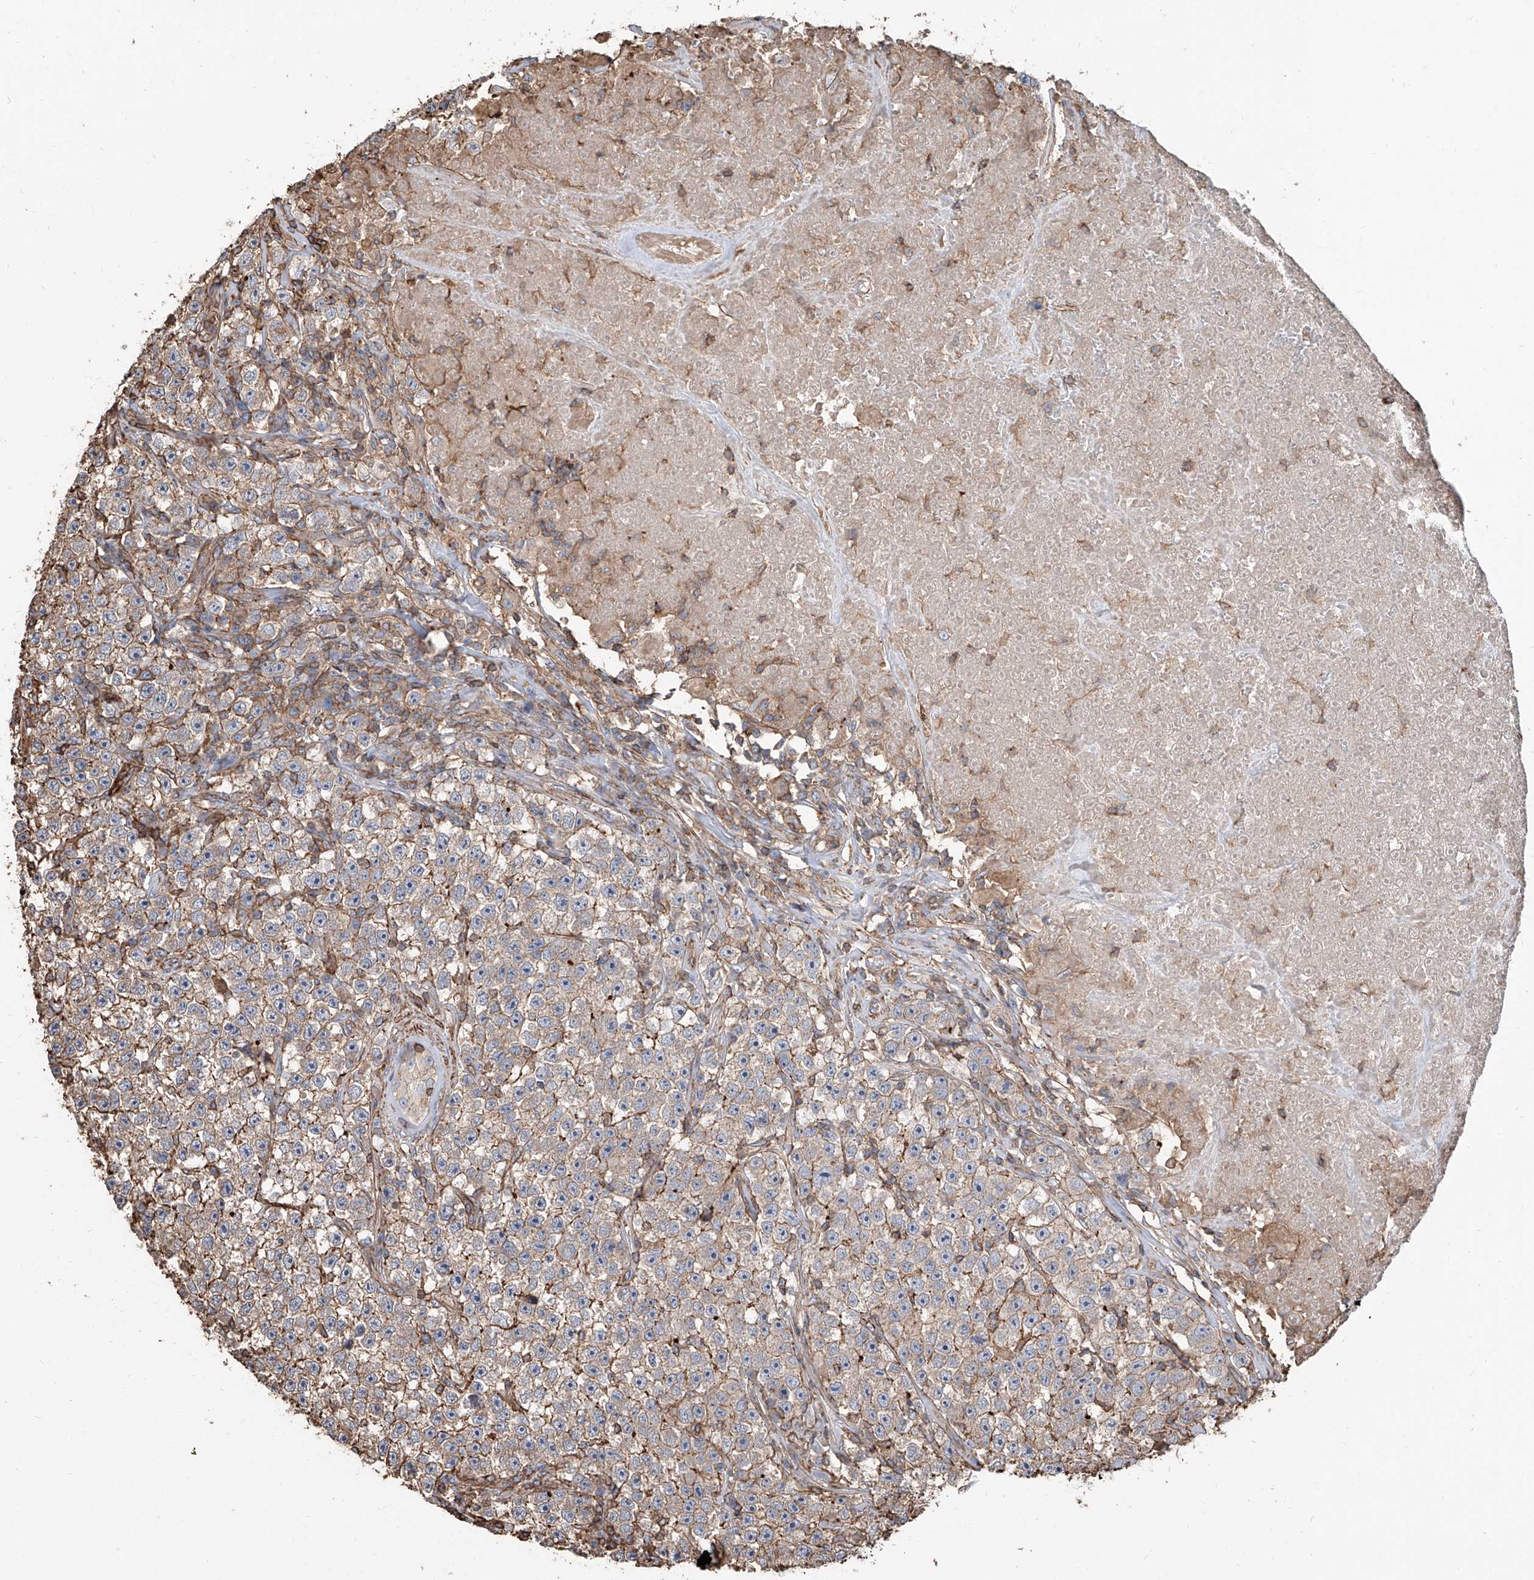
{"staining": {"intensity": "moderate", "quantity": "<25%", "location": "cytoplasmic/membranous"}, "tissue": "testis cancer", "cell_type": "Tumor cells", "image_type": "cancer", "snomed": [{"axis": "morphology", "description": "Seminoma, NOS"}, {"axis": "topography", "description": "Testis"}], "caption": "Testis cancer (seminoma) stained with DAB immunohistochemistry (IHC) reveals low levels of moderate cytoplasmic/membranous staining in approximately <25% of tumor cells.", "gene": "PIEZO2", "patient": {"sex": "male", "age": 22}}